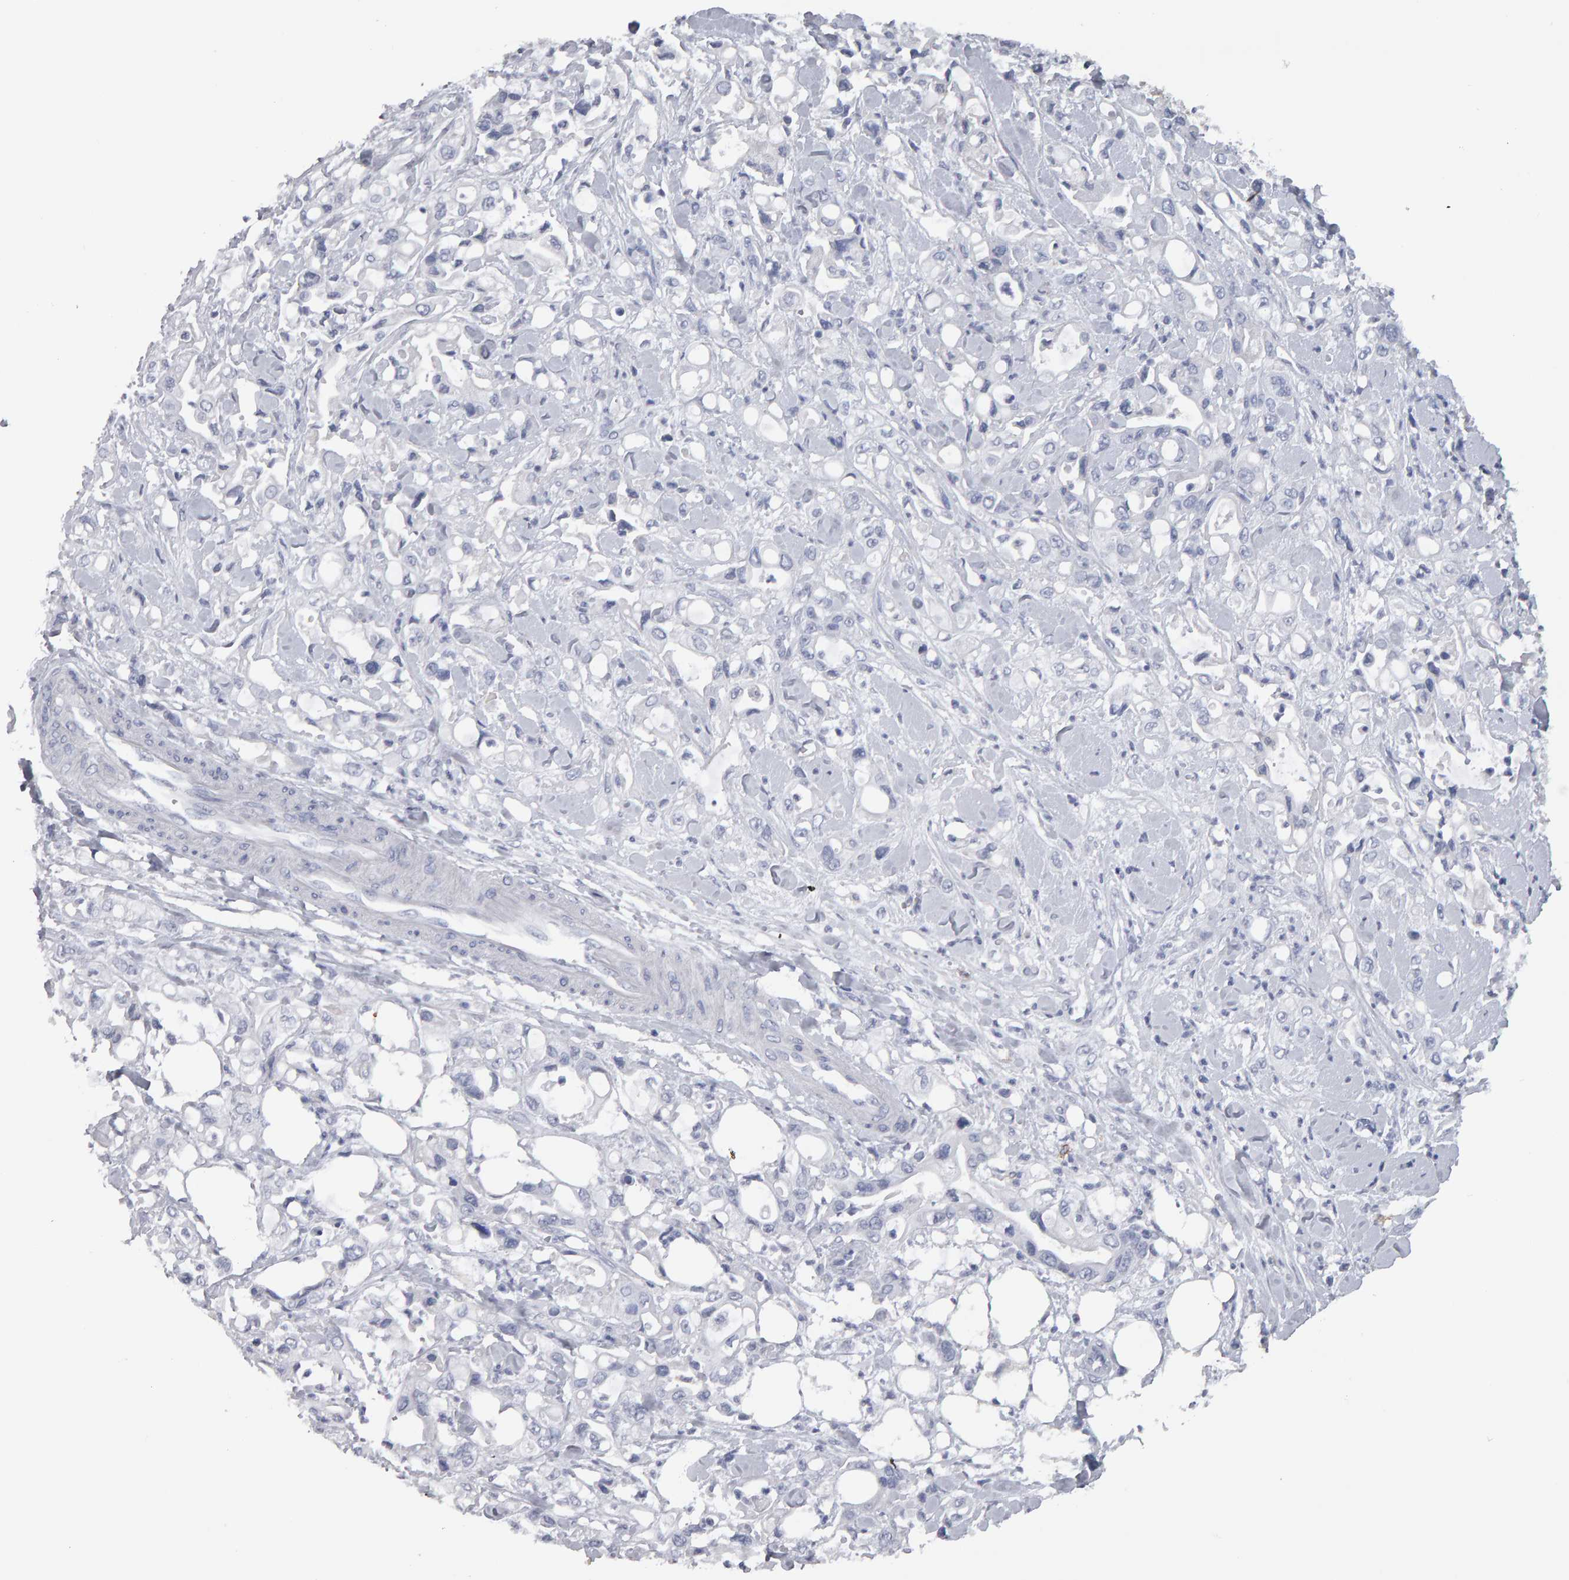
{"staining": {"intensity": "negative", "quantity": "none", "location": "none"}, "tissue": "pancreatic cancer", "cell_type": "Tumor cells", "image_type": "cancer", "snomed": [{"axis": "morphology", "description": "Adenocarcinoma, NOS"}, {"axis": "topography", "description": "Pancreas"}], "caption": "This is a photomicrograph of IHC staining of adenocarcinoma (pancreatic), which shows no positivity in tumor cells.", "gene": "CD38", "patient": {"sex": "male", "age": 70}}